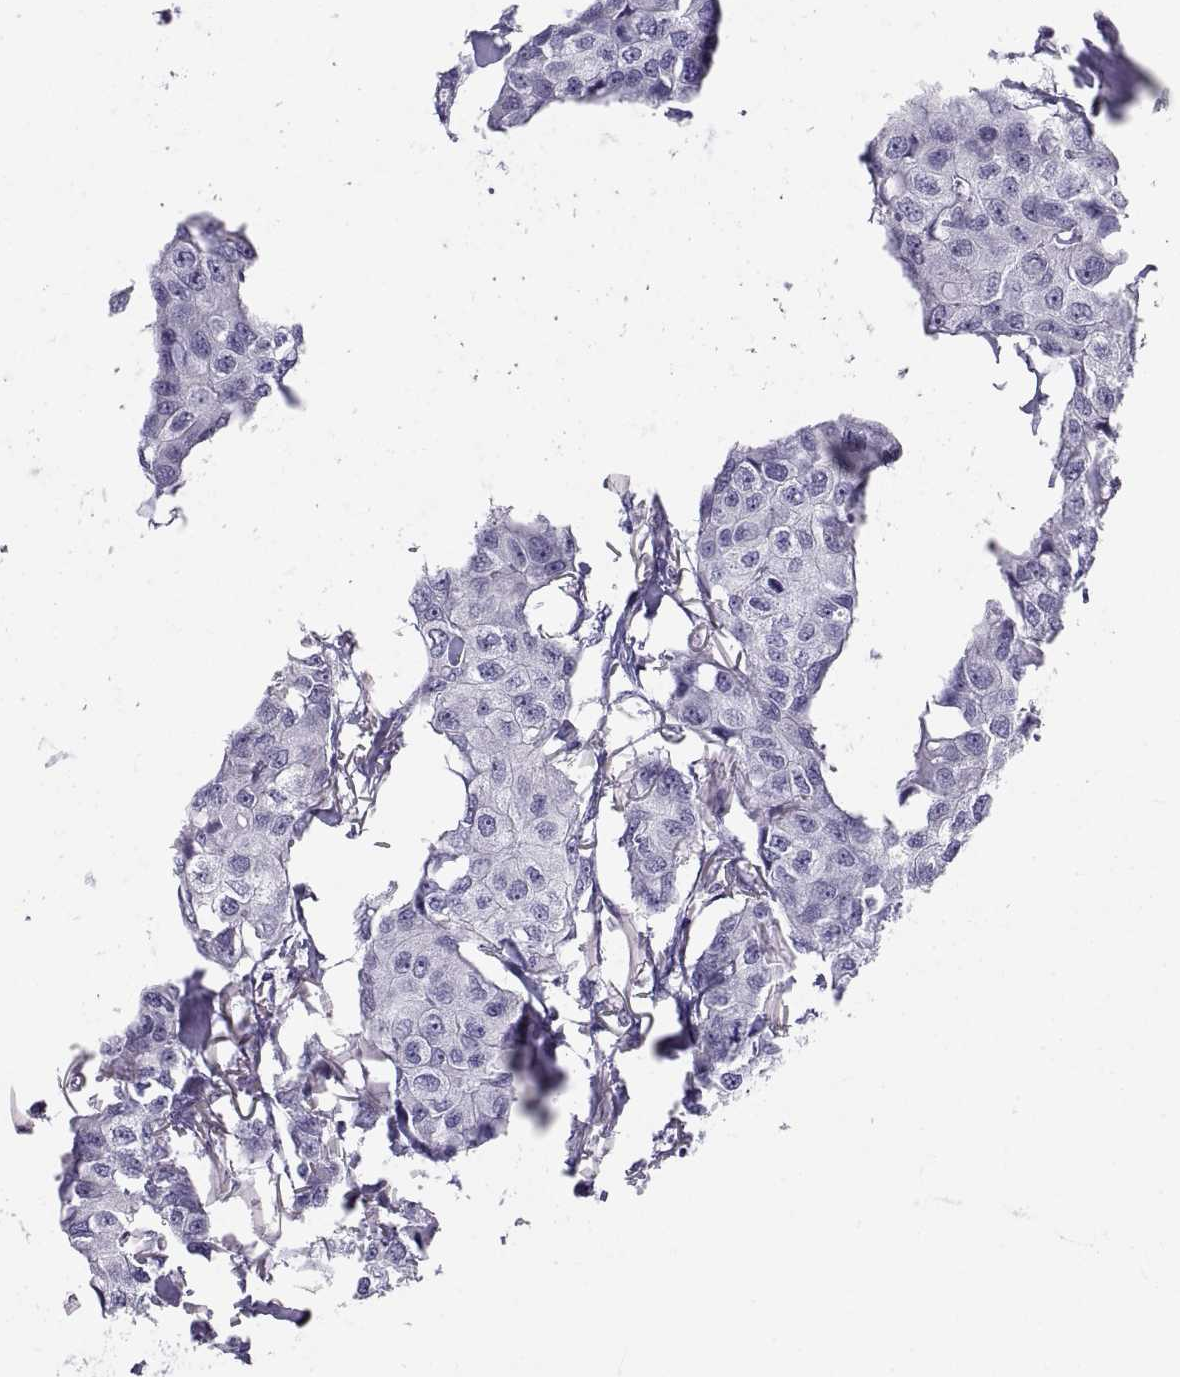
{"staining": {"intensity": "negative", "quantity": "none", "location": "none"}, "tissue": "breast cancer", "cell_type": "Tumor cells", "image_type": "cancer", "snomed": [{"axis": "morphology", "description": "Duct carcinoma"}, {"axis": "topography", "description": "Breast"}], "caption": "High magnification brightfield microscopy of breast intraductal carcinoma stained with DAB (3,3'-diaminobenzidine) (brown) and counterstained with hematoxylin (blue): tumor cells show no significant expression.", "gene": "CT47A10", "patient": {"sex": "female", "age": 80}}